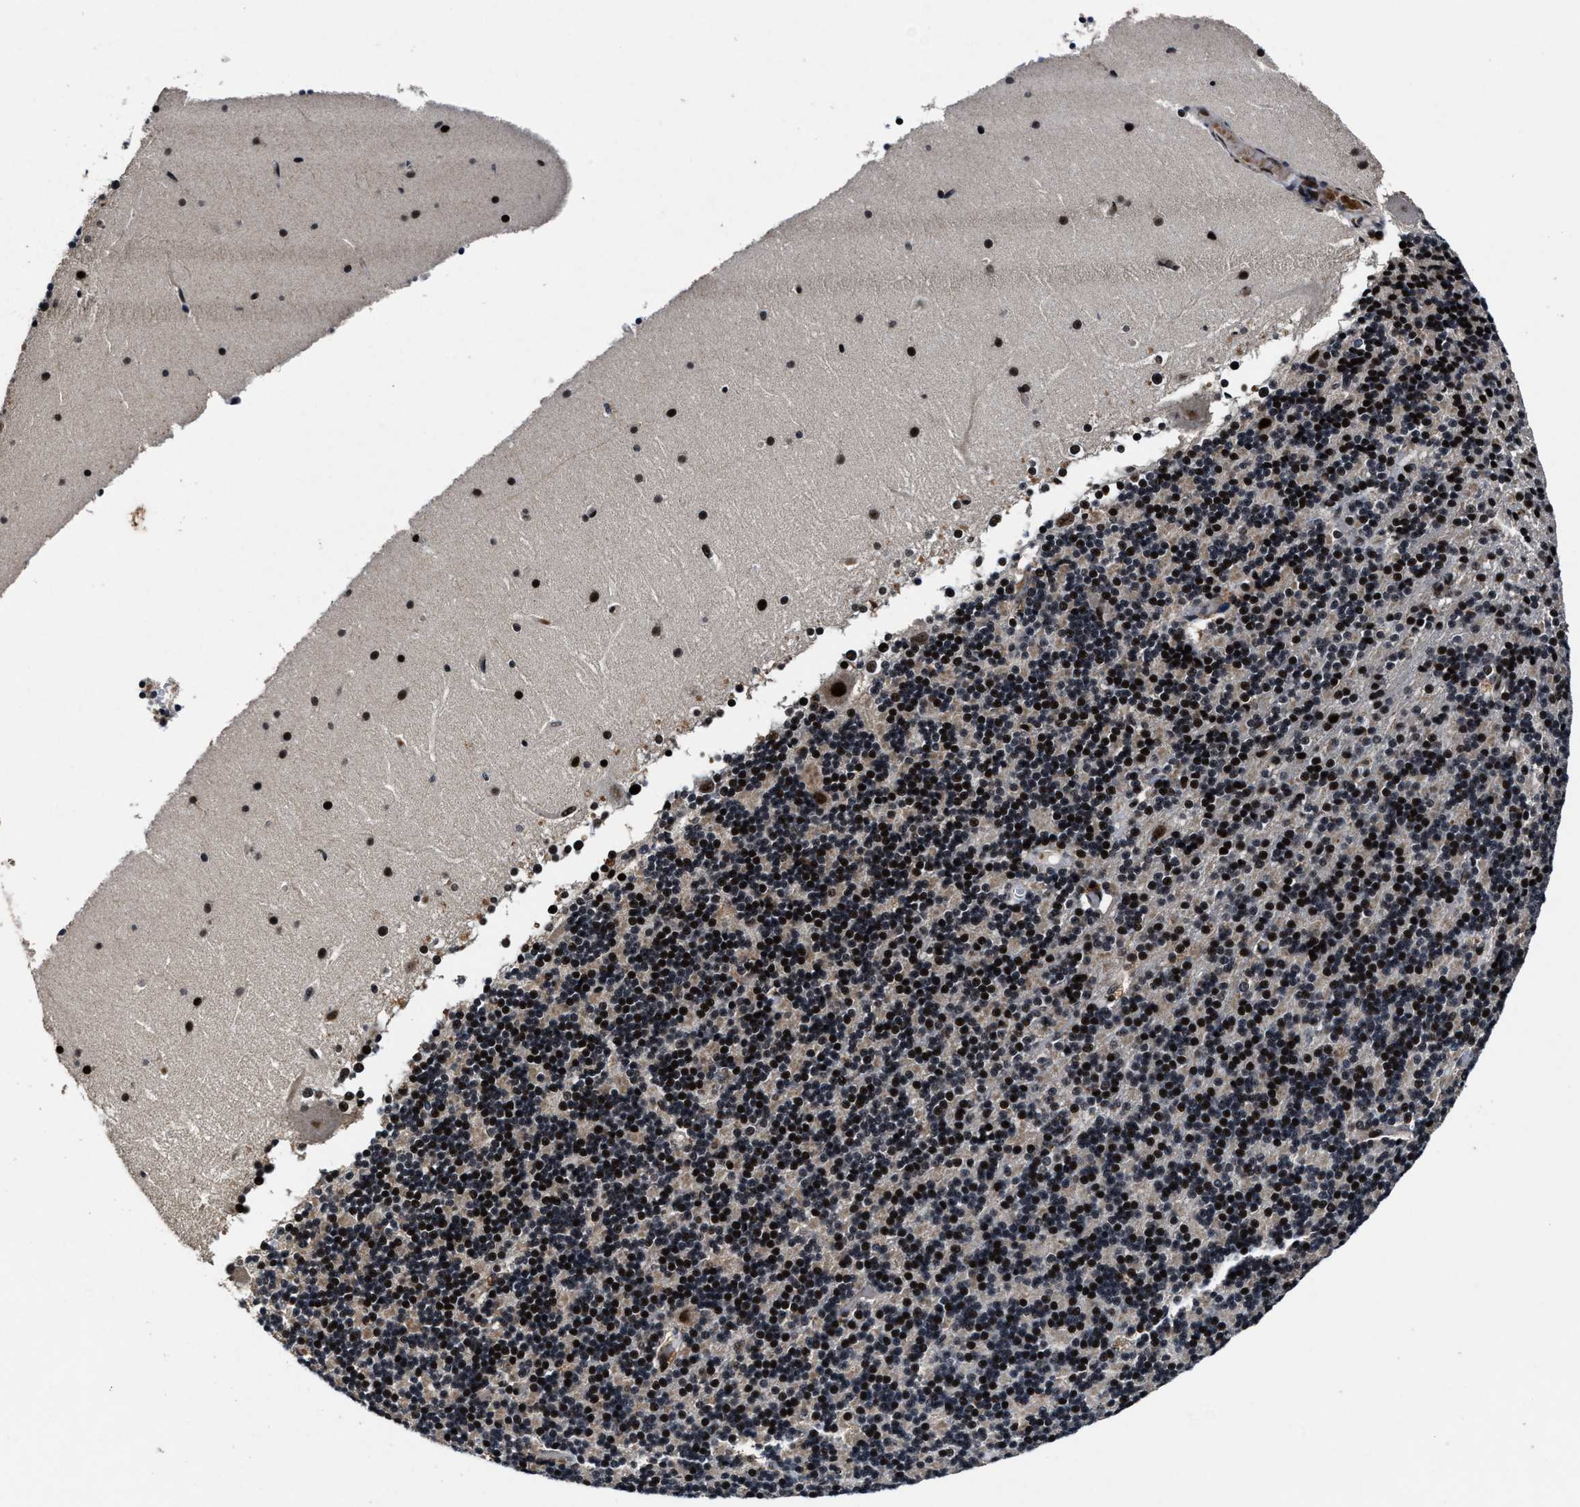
{"staining": {"intensity": "strong", "quantity": "25%-75%", "location": "nuclear"}, "tissue": "cerebellum", "cell_type": "Cells in granular layer", "image_type": "normal", "snomed": [{"axis": "morphology", "description": "Normal tissue, NOS"}, {"axis": "topography", "description": "Cerebellum"}], "caption": "A high-resolution micrograph shows IHC staining of benign cerebellum, which reveals strong nuclear expression in approximately 25%-75% of cells in granular layer. Using DAB (brown) and hematoxylin (blue) stains, captured at high magnification using brightfield microscopy.", "gene": "ZNF233", "patient": {"sex": "female", "age": 19}}